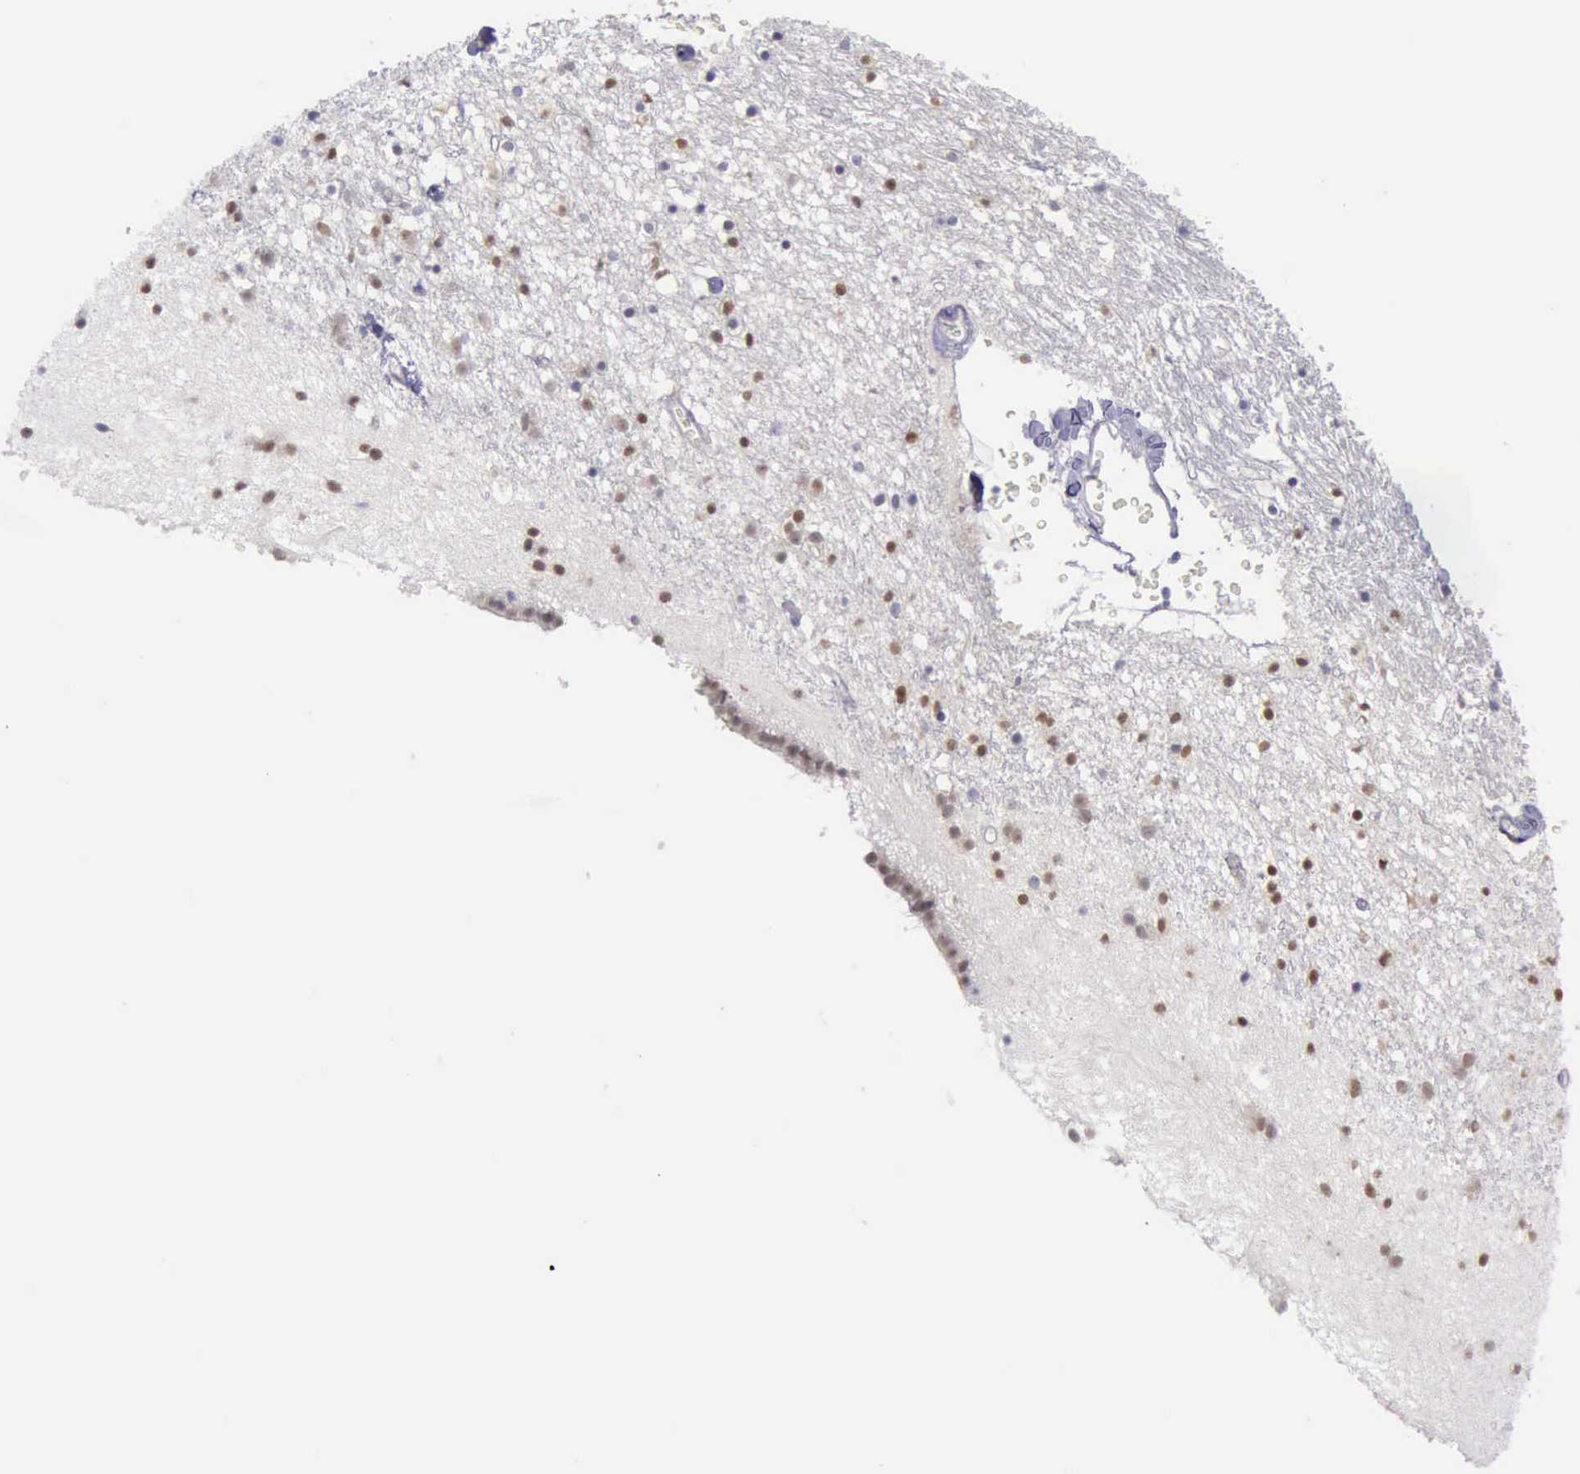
{"staining": {"intensity": "moderate", "quantity": "25%-75%", "location": "nuclear"}, "tissue": "caudate", "cell_type": "Glial cells", "image_type": "normal", "snomed": [{"axis": "morphology", "description": "Normal tissue, NOS"}, {"axis": "topography", "description": "Lateral ventricle wall"}], "caption": "Caudate stained for a protein demonstrates moderate nuclear positivity in glial cells. (DAB IHC with brightfield microscopy, high magnification).", "gene": "ARNT2", "patient": {"sex": "male", "age": 45}}